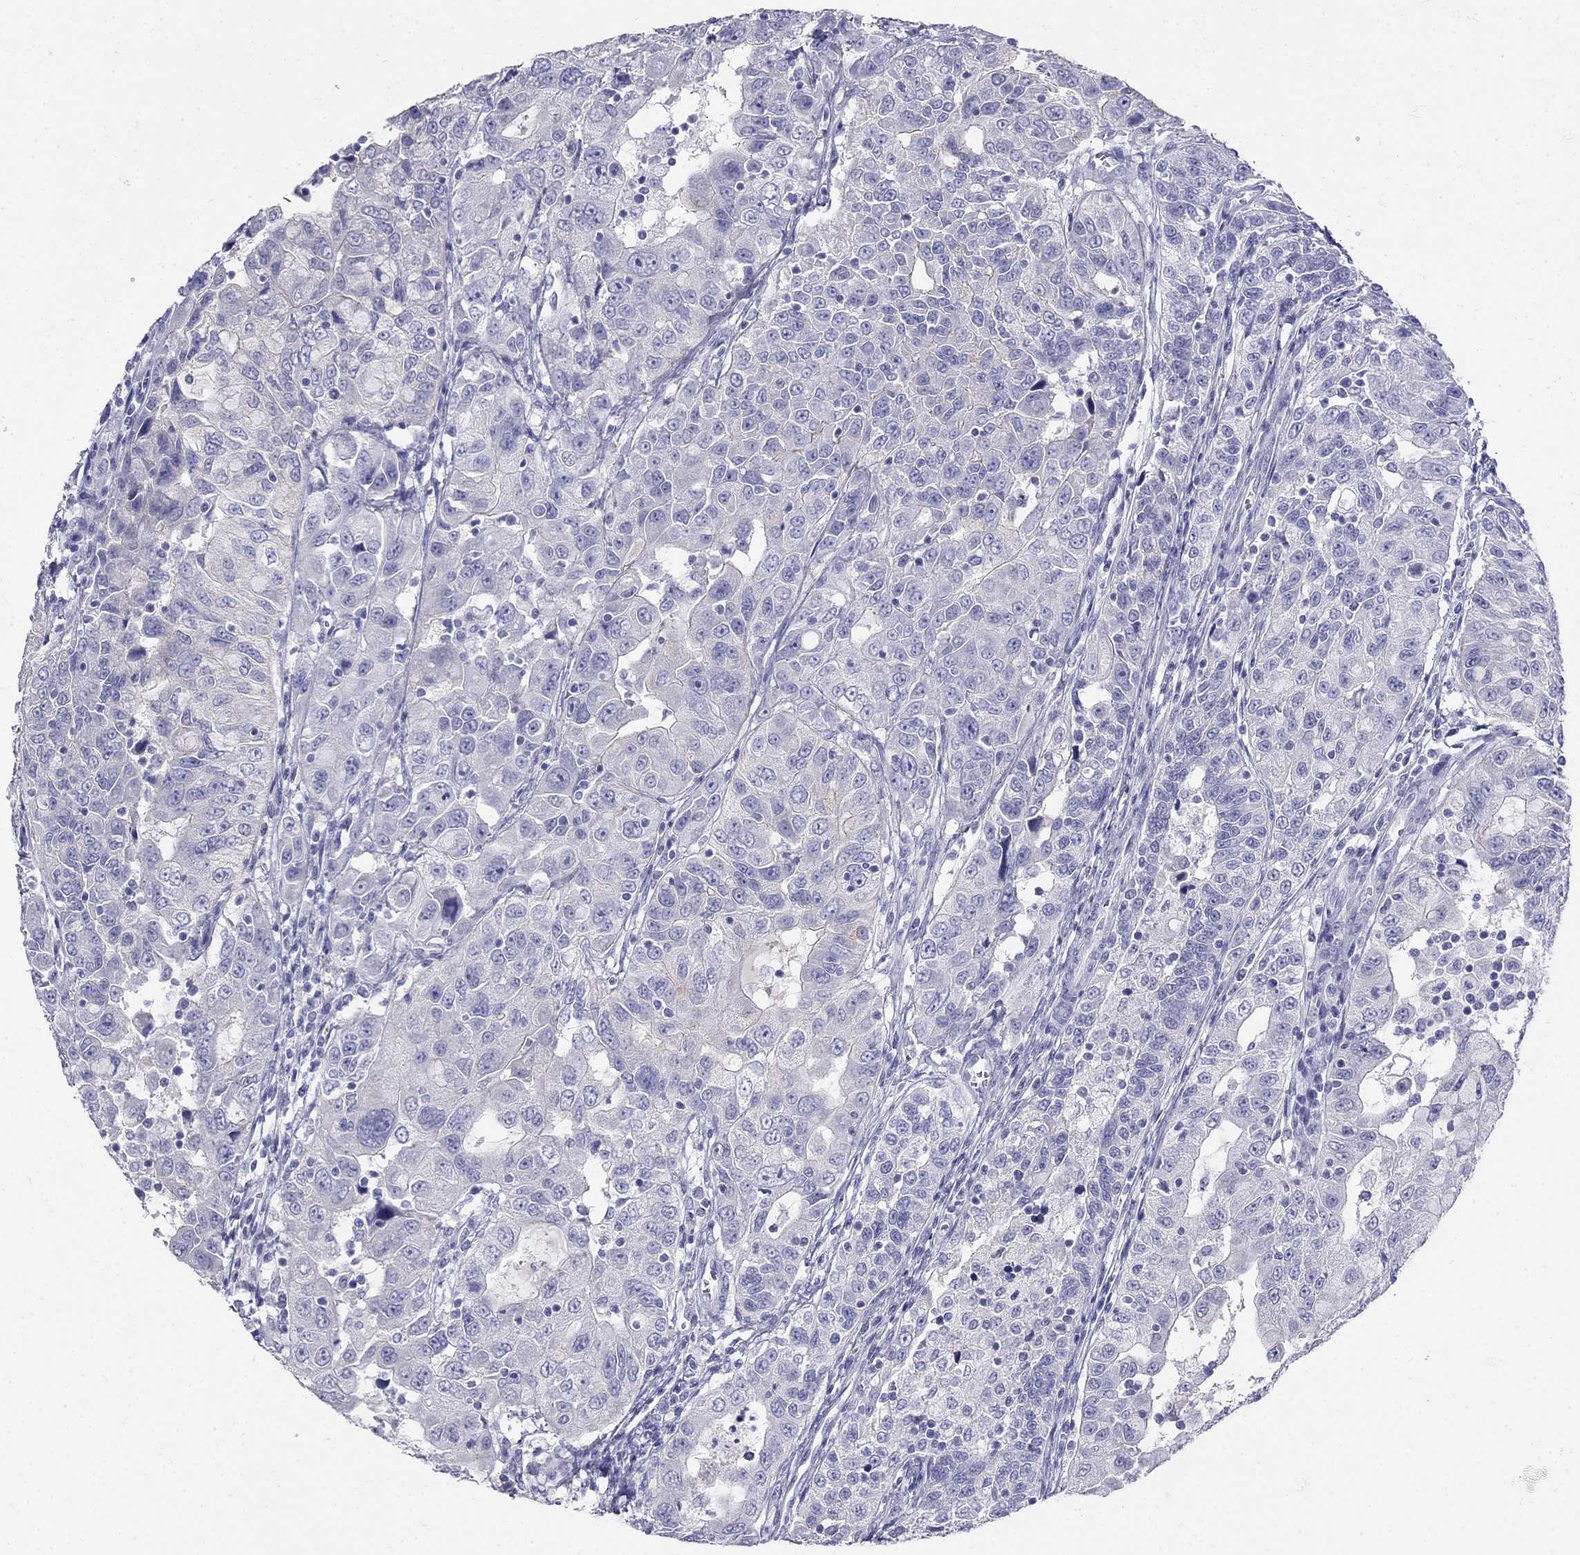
{"staining": {"intensity": "negative", "quantity": "none", "location": "none"}, "tissue": "urothelial cancer", "cell_type": "Tumor cells", "image_type": "cancer", "snomed": [{"axis": "morphology", "description": "Urothelial carcinoma, NOS"}, {"axis": "morphology", "description": "Urothelial carcinoma, High grade"}, {"axis": "topography", "description": "Urinary bladder"}], "caption": "Tumor cells show no significant protein expression in urothelial cancer.", "gene": "RFLNA", "patient": {"sex": "female", "age": 73}}